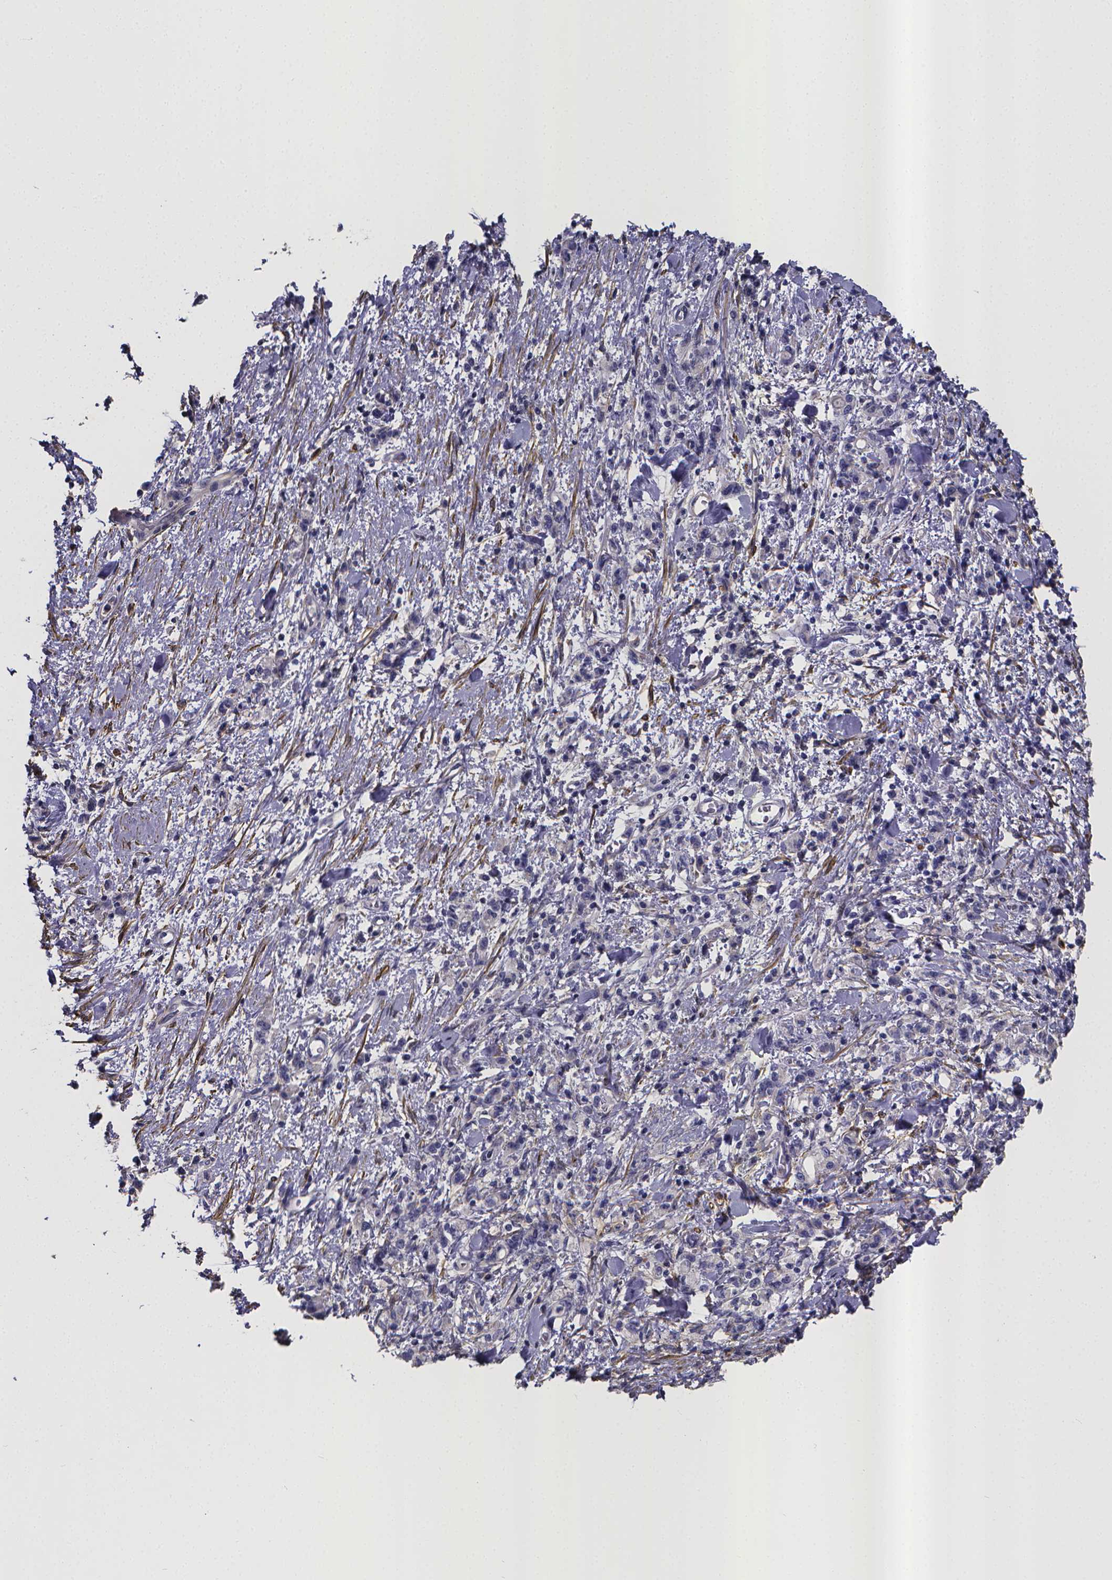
{"staining": {"intensity": "negative", "quantity": "none", "location": "none"}, "tissue": "stomach cancer", "cell_type": "Tumor cells", "image_type": "cancer", "snomed": [{"axis": "morphology", "description": "Adenocarcinoma, NOS"}, {"axis": "topography", "description": "Stomach"}], "caption": "A micrograph of human adenocarcinoma (stomach) is negative for staining in tumor cells.", "gene": "RERG", "patient": {"sex": "male", "age": 77}}